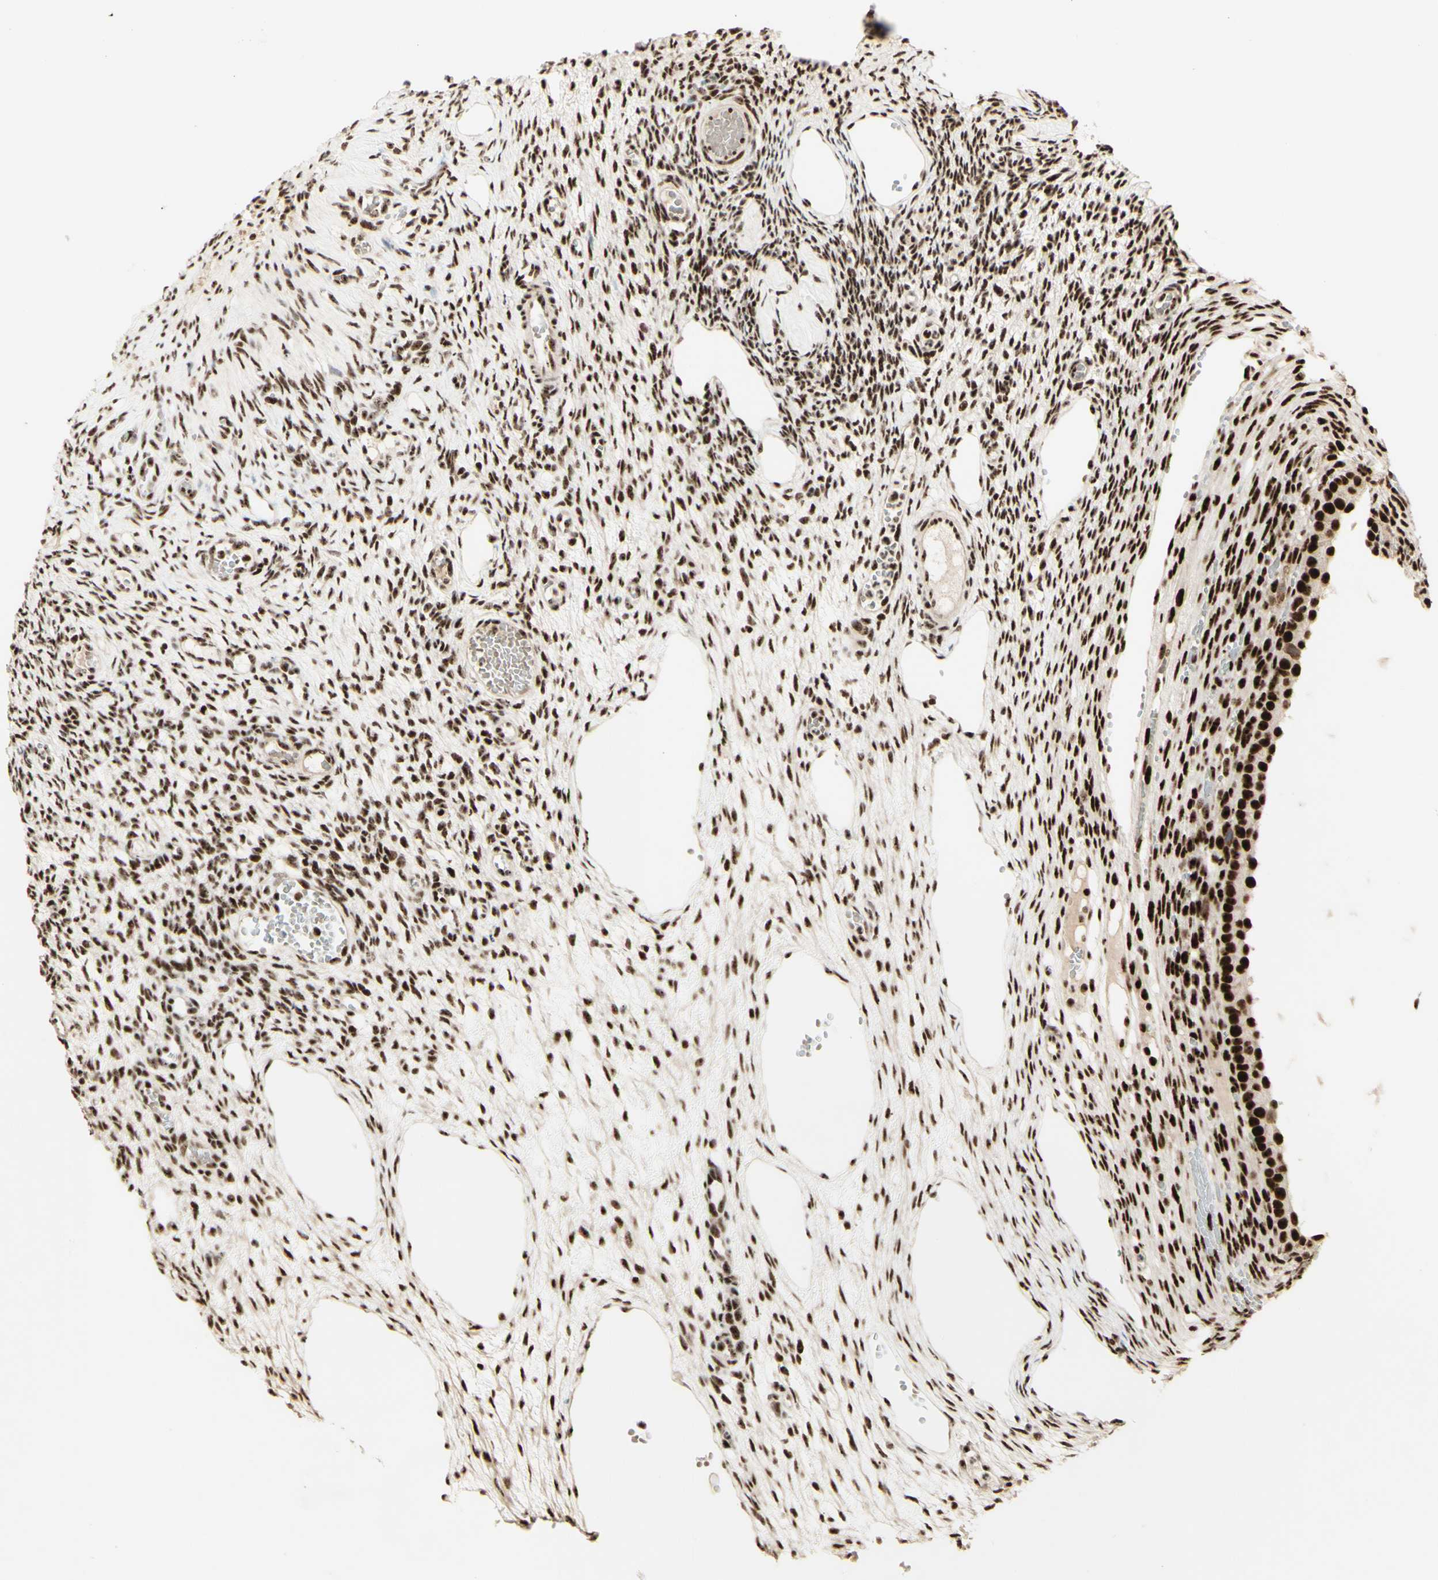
{"staining": {"intensity": "strong", "quantity": ">75%", "location": "nuclear"}, "tissue": "ovary", "cell_type": "Follicle cells", "image_type": "normal", "snomed": [{"axis": "morphology", "description": "Normal tissue, NOS"}, {"axis": "topography", "description": "Ovary"}], "caption": "The micrograph exhibits immunohistochemical staining of benign ovary. There is strong nuclear expression is seen in approximately >75% of follicle cells.", "gene": "DHX9", "patient": {"sex": "female", "age": 33}}